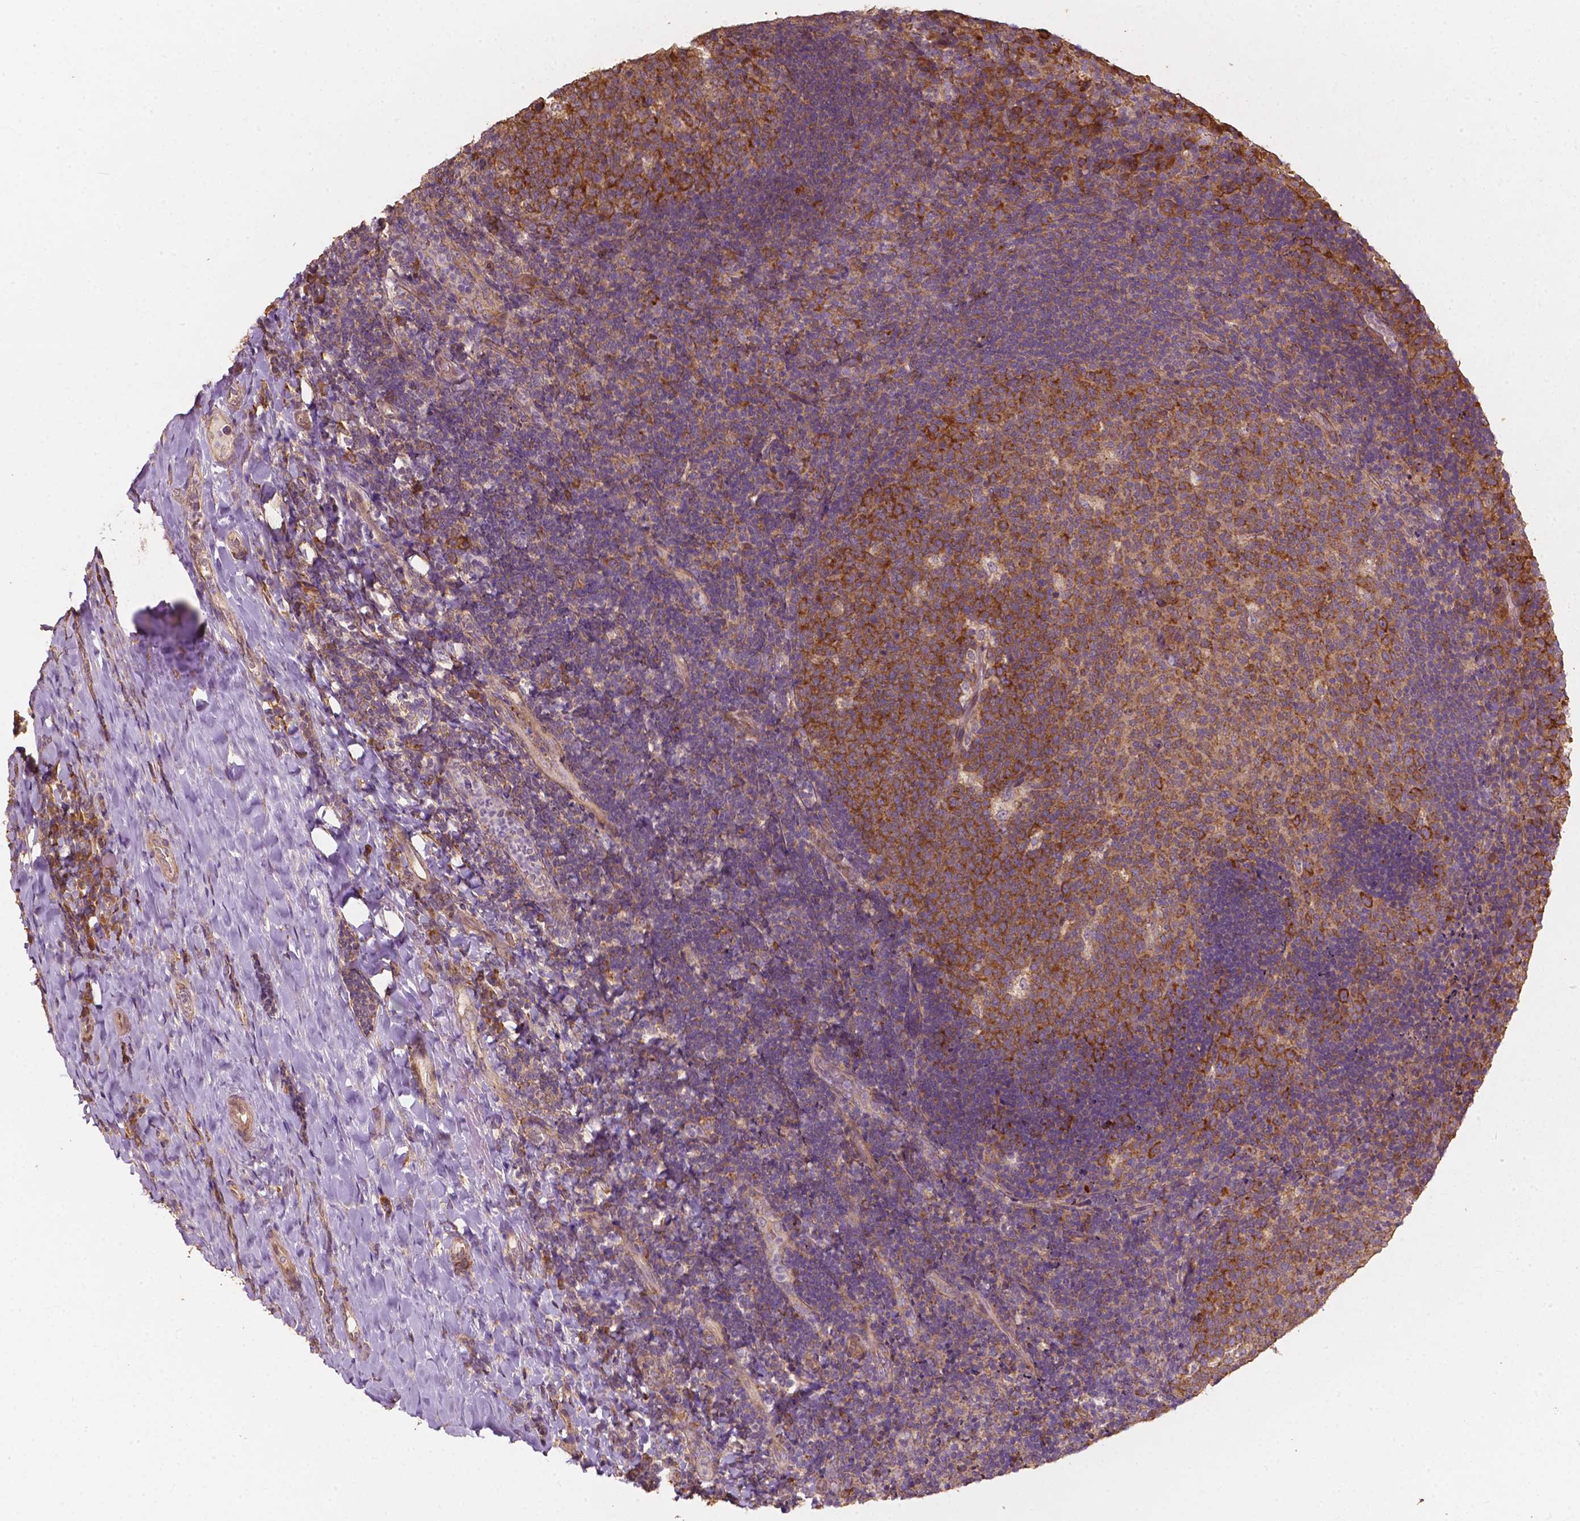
{"staining": {"intensity": "strong", "quantity": "25%-75%", "location": "cytoplasmic/membranous"}, "tissue": "tonsil", "cell_type": "Germinal center cells", "image_type": "normal", "snomed": [{"axis": "morphology", "description": "Normal tissue, NOS"}, {"axis": "topography", "description": "Tonsil"}], "caption": "Immunohistochemical staining of unremarkable tonsil demonstrates high levels of strong cytoplasmic/membranous positivity in approximately 25%-75% of germinal center cells.", "gene": "G3BP1", "patient": {"sex": "female", "age": 10}}